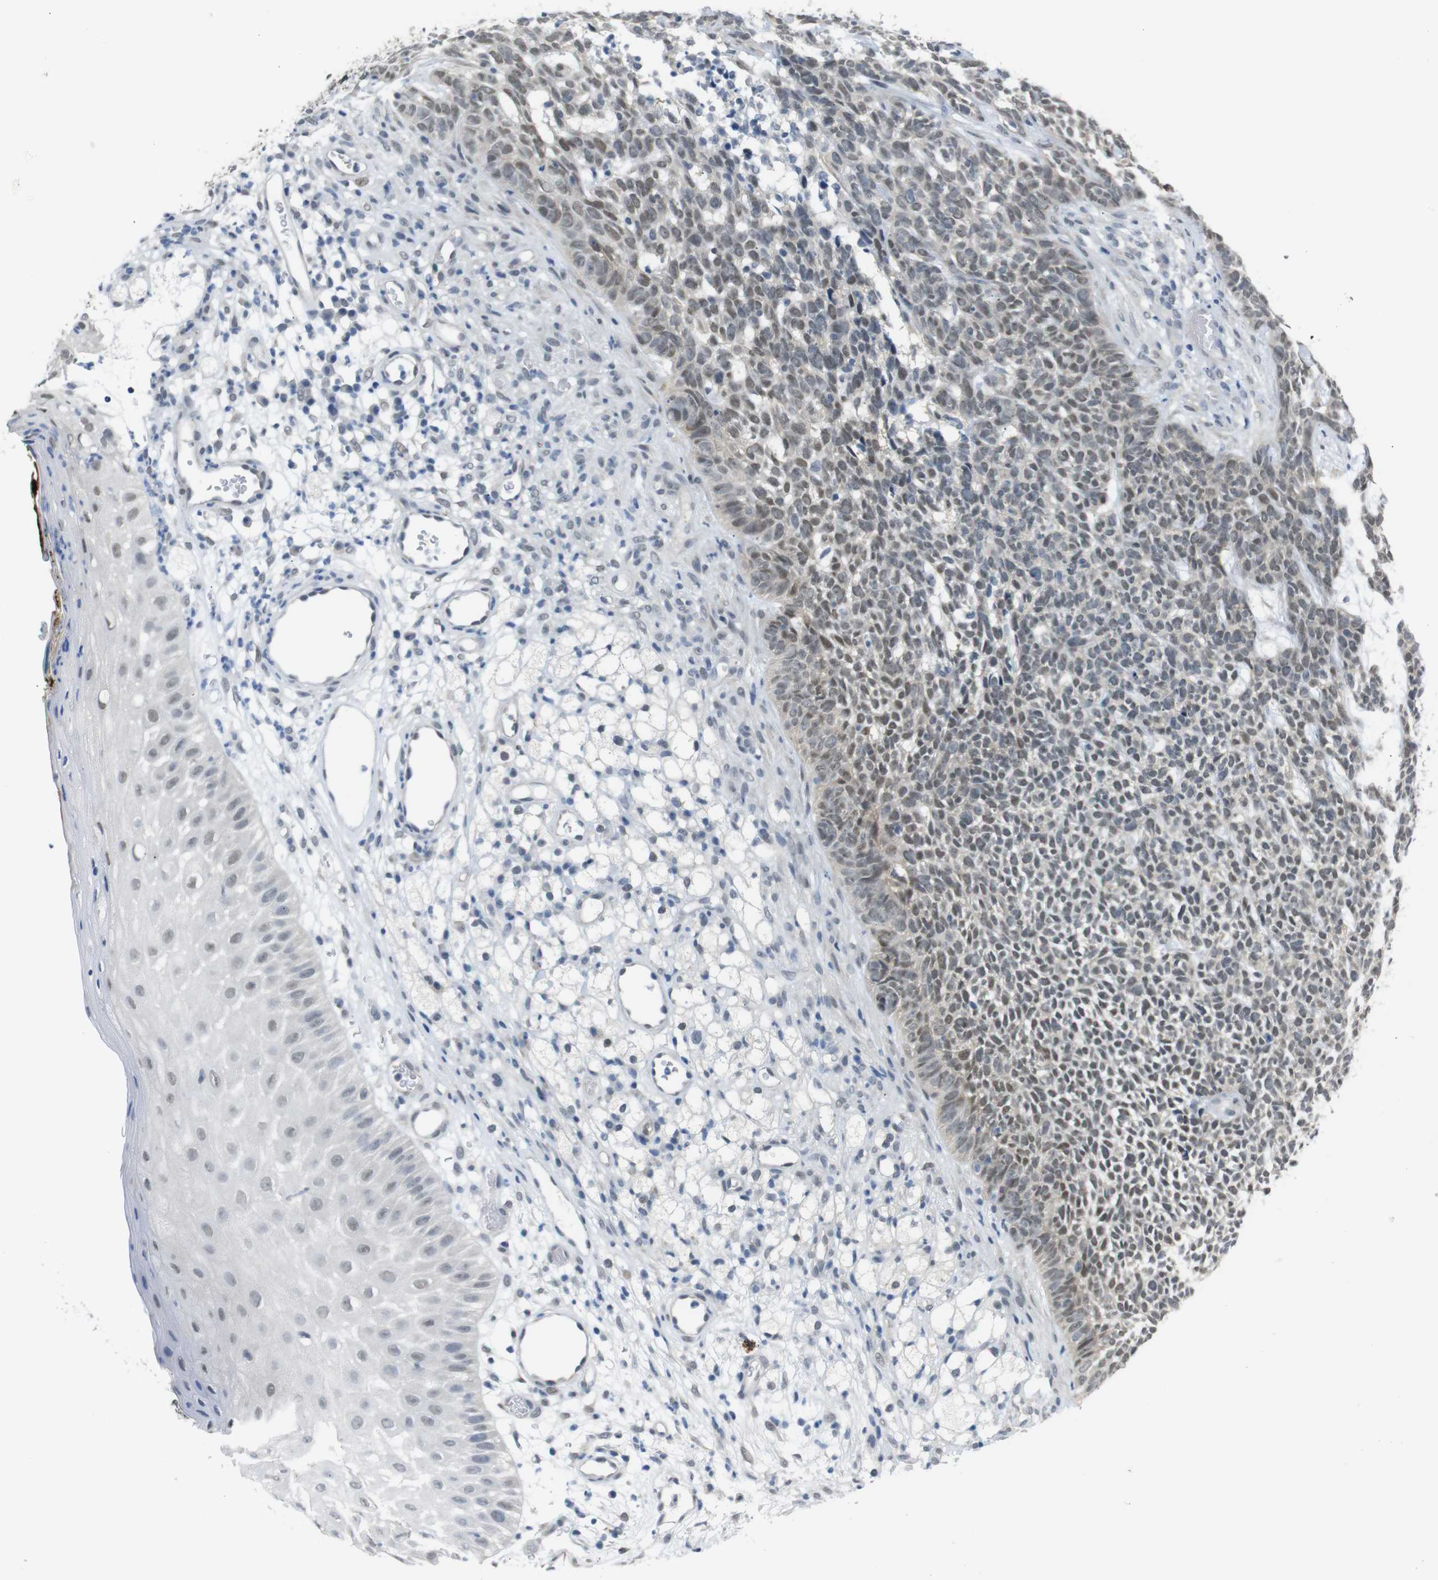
{"staining": {"intensity": "moderate", "quantity": "<25%", "location": "nuclear"}, "tissue": "skin cancer", "cell_type": "Tumor cells", "image_type": "cancer", "snomed": [{"axis": "morphology", "description": "Basal cell carcinoma"}, {"axis": "topography", "description": "Skin"}], "caption": "IHC photomicrograph of neoplastic tissue: basal cell carcinoma (skin) stained using immunohistochemistry demonstrates low levels of moderate protein expression localized specifically in the nuclear of tumor cells, appearing as a nuclear brown color.", "gene": "GPR158", "patient": {"sex": "female", "age": 84}}